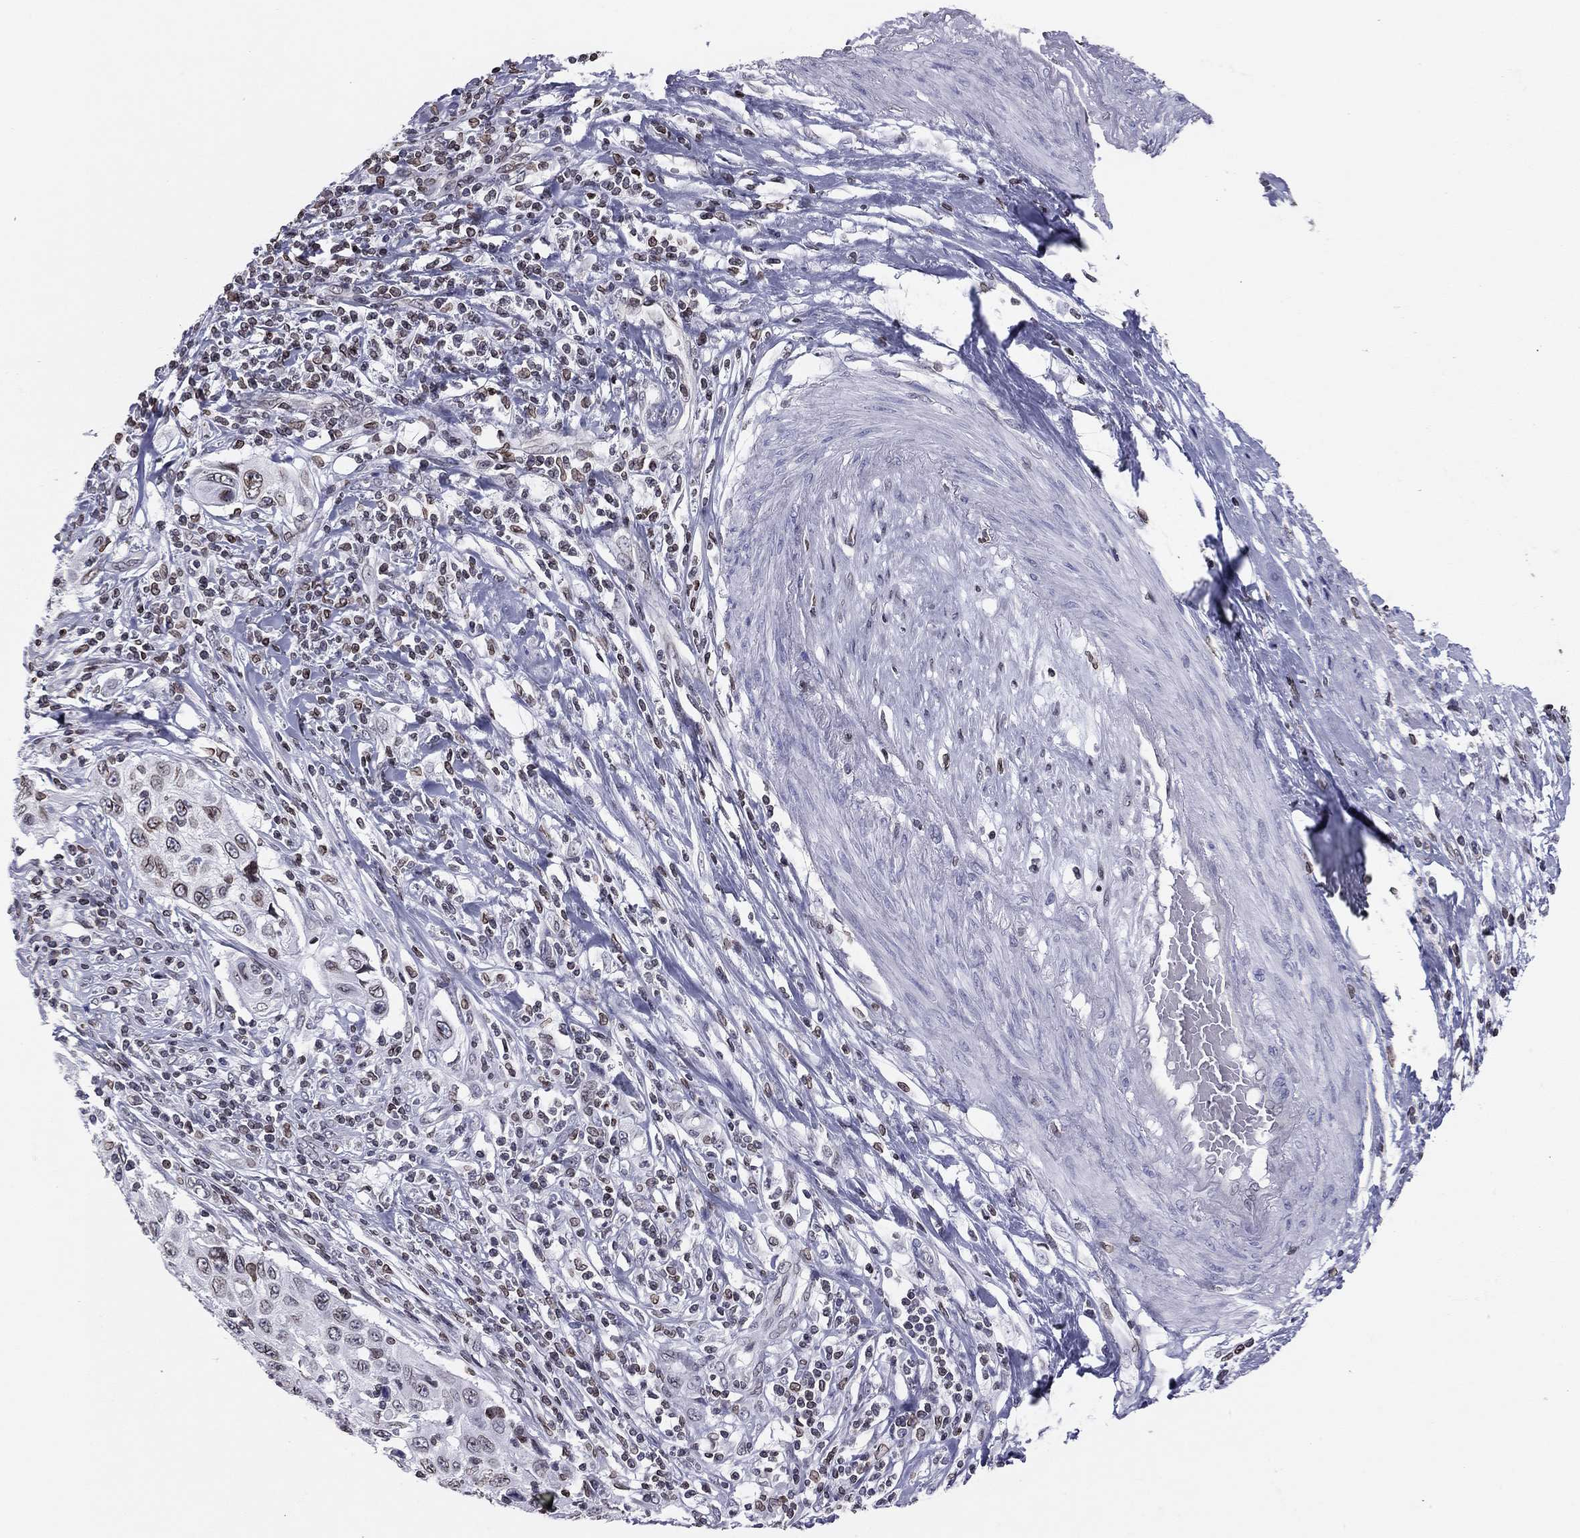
{"staining": {"intensity": "moderate", "quantity": ">75%", "location": "cytoplasmic/membranous,nuclear"}, "tissue": "cervical cancer", "cell_type": "Tumor cells", "image_type": "cancer", "snomed": [{"axis": "morphology", "description": "Squamous cell carcinoma, NOS"}, {"axis": "topography", "description": "Cervix"}], "caption": "Cervical squamous cell carcinoma stained with DAB immunohistochemistry demonstrates medium levels of moderate cytoplasmic/membranous and nuclear positivity in approximately >75% of tumor cells. (Brightfield microscopy of DAB IHC at high magnification).", "gene": "ESPL1", "patient": {"sex": "female", "age": 70}}